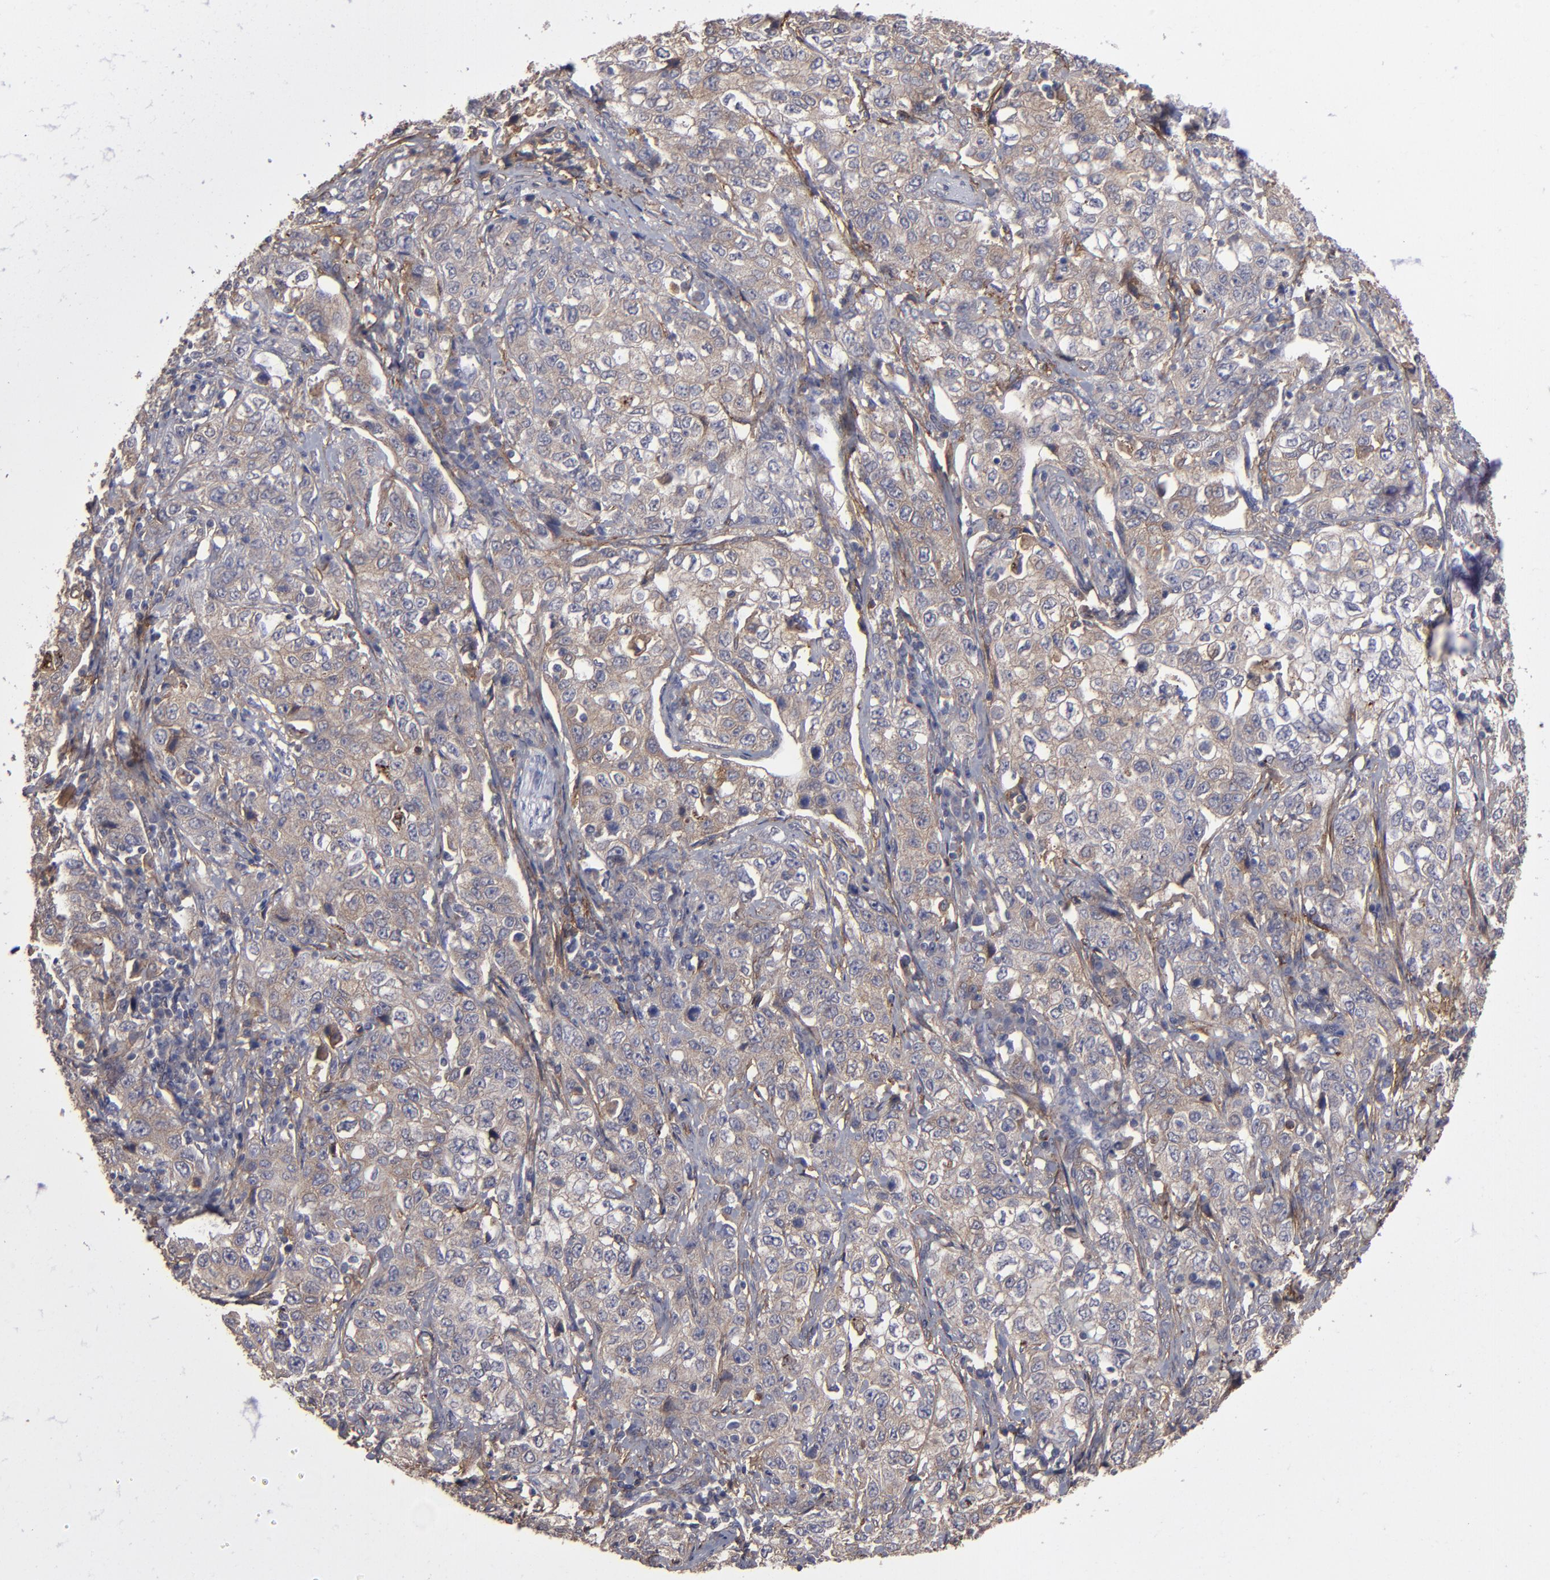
{"staining": {"intensity": "weak", "quantity": "25%-75%", "location": "cytoplasmic/membranous"}, "tissue": "stomach cancer", "cell_type": "Tumor cells", "image_type": "cancer", "snomed": [{"axis": "morphology", "description": "Adenocarcinoma, NOS"}, {"axis": "topography", "description": "Stomach"}], "caption": "Immunohistochemical staining of stomach adenocarcinoma displays weak cytoplasmic/membranous protein positivity in about 25%-75% of tumor cells.", "gene": "ITGB5", "patient": {"sex": "male", "age": 48}}